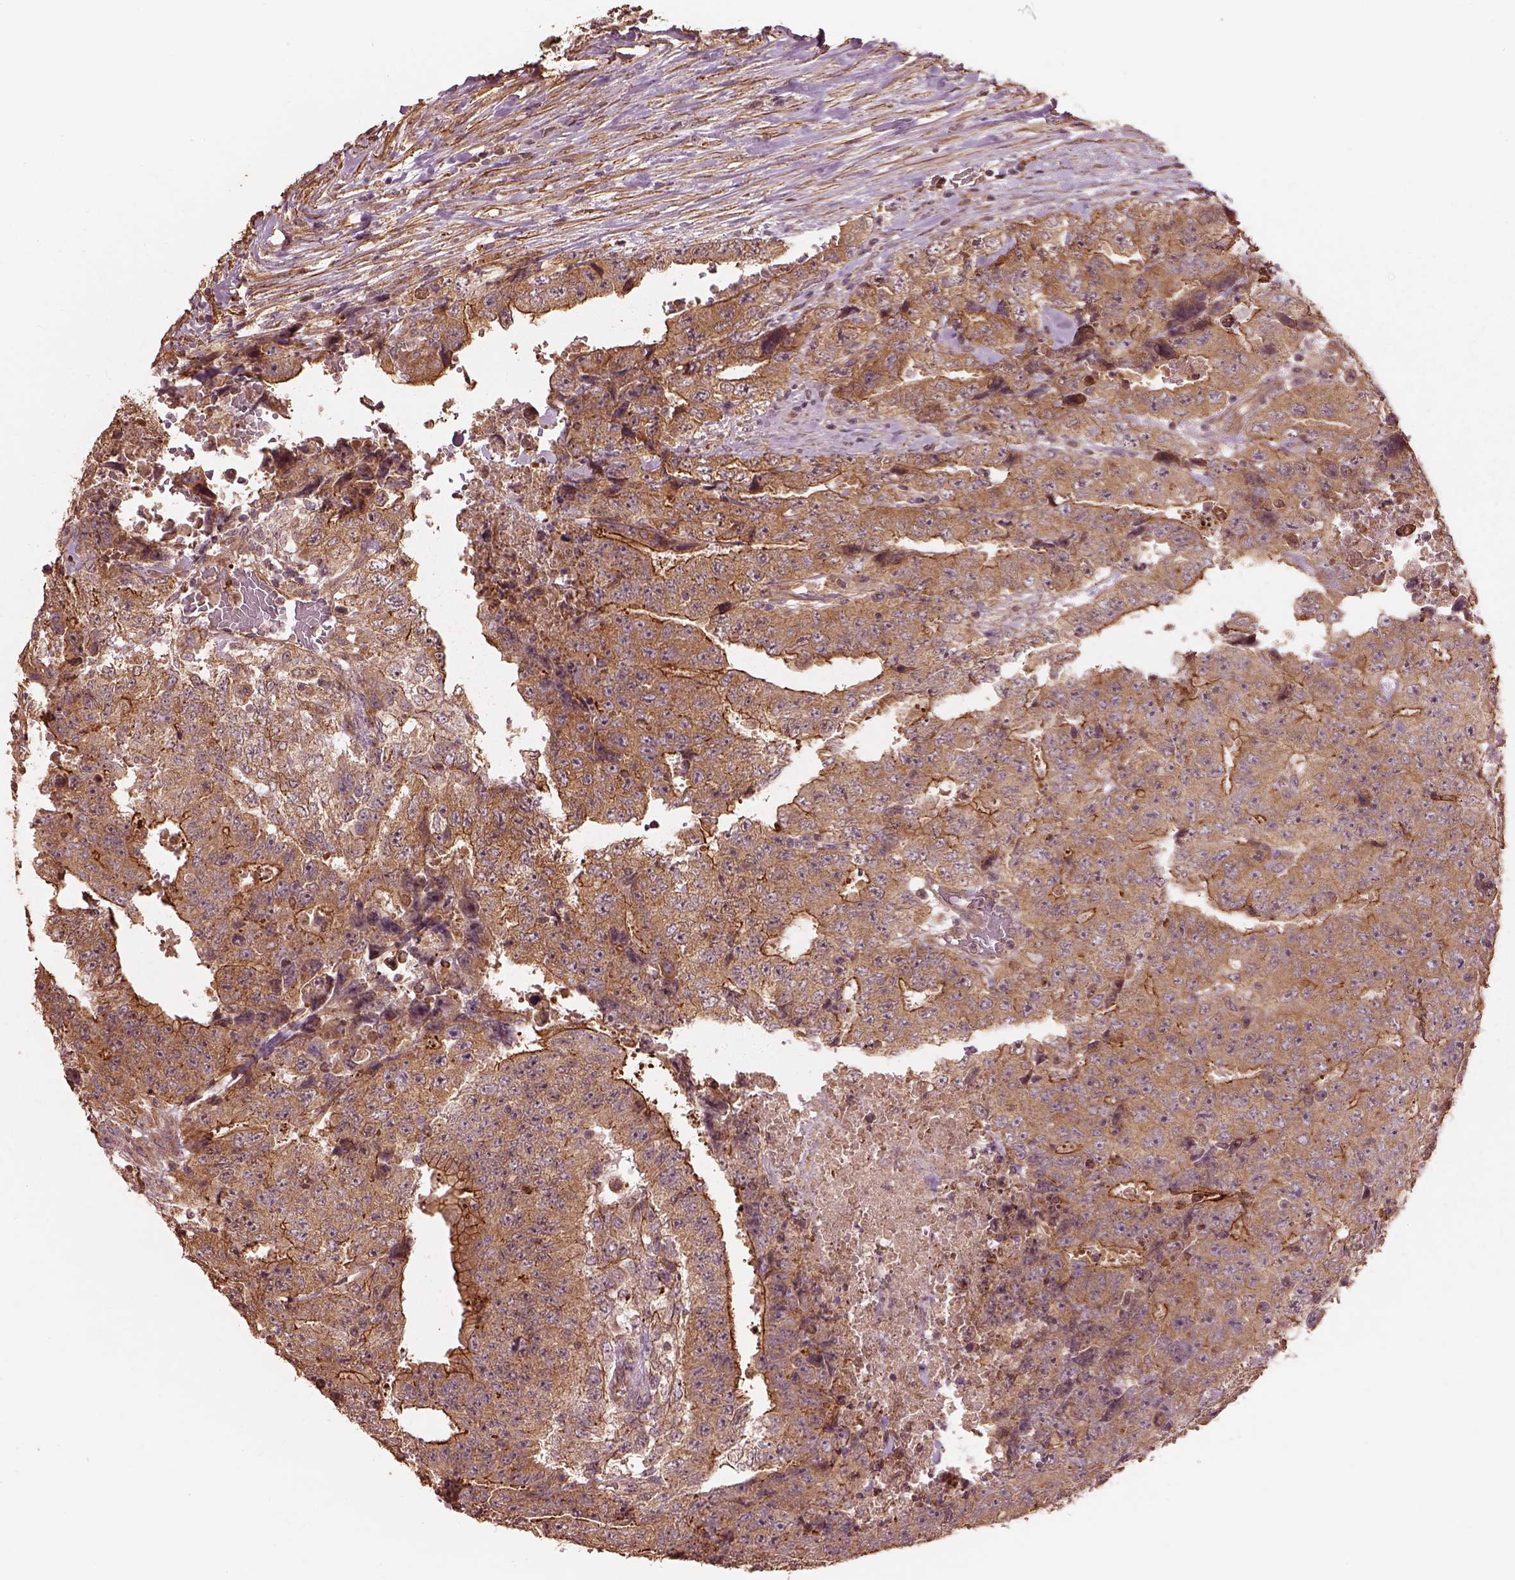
{"staining": {"intensity": "moderate", "quantity": ">75%", "location": "cytoplasmic/membranous"}, "tissue": "testis cancer", "cell_type": "Tumor cells", "image_type": "cancer", "snomed": [{"axis": "morphology", "description": "Carcinoma, Embryonal, NOS"}, {"axis": "topography", "description": "Testis"}], "caption": "Tumor cells display medium levels of moderate cytoplasmic/membranous expression in approximately >75% of cells in testis cancer (embryonal carcinoma).", "gene": "METTL4", "patient": {"sex": "male", "age": 24}}